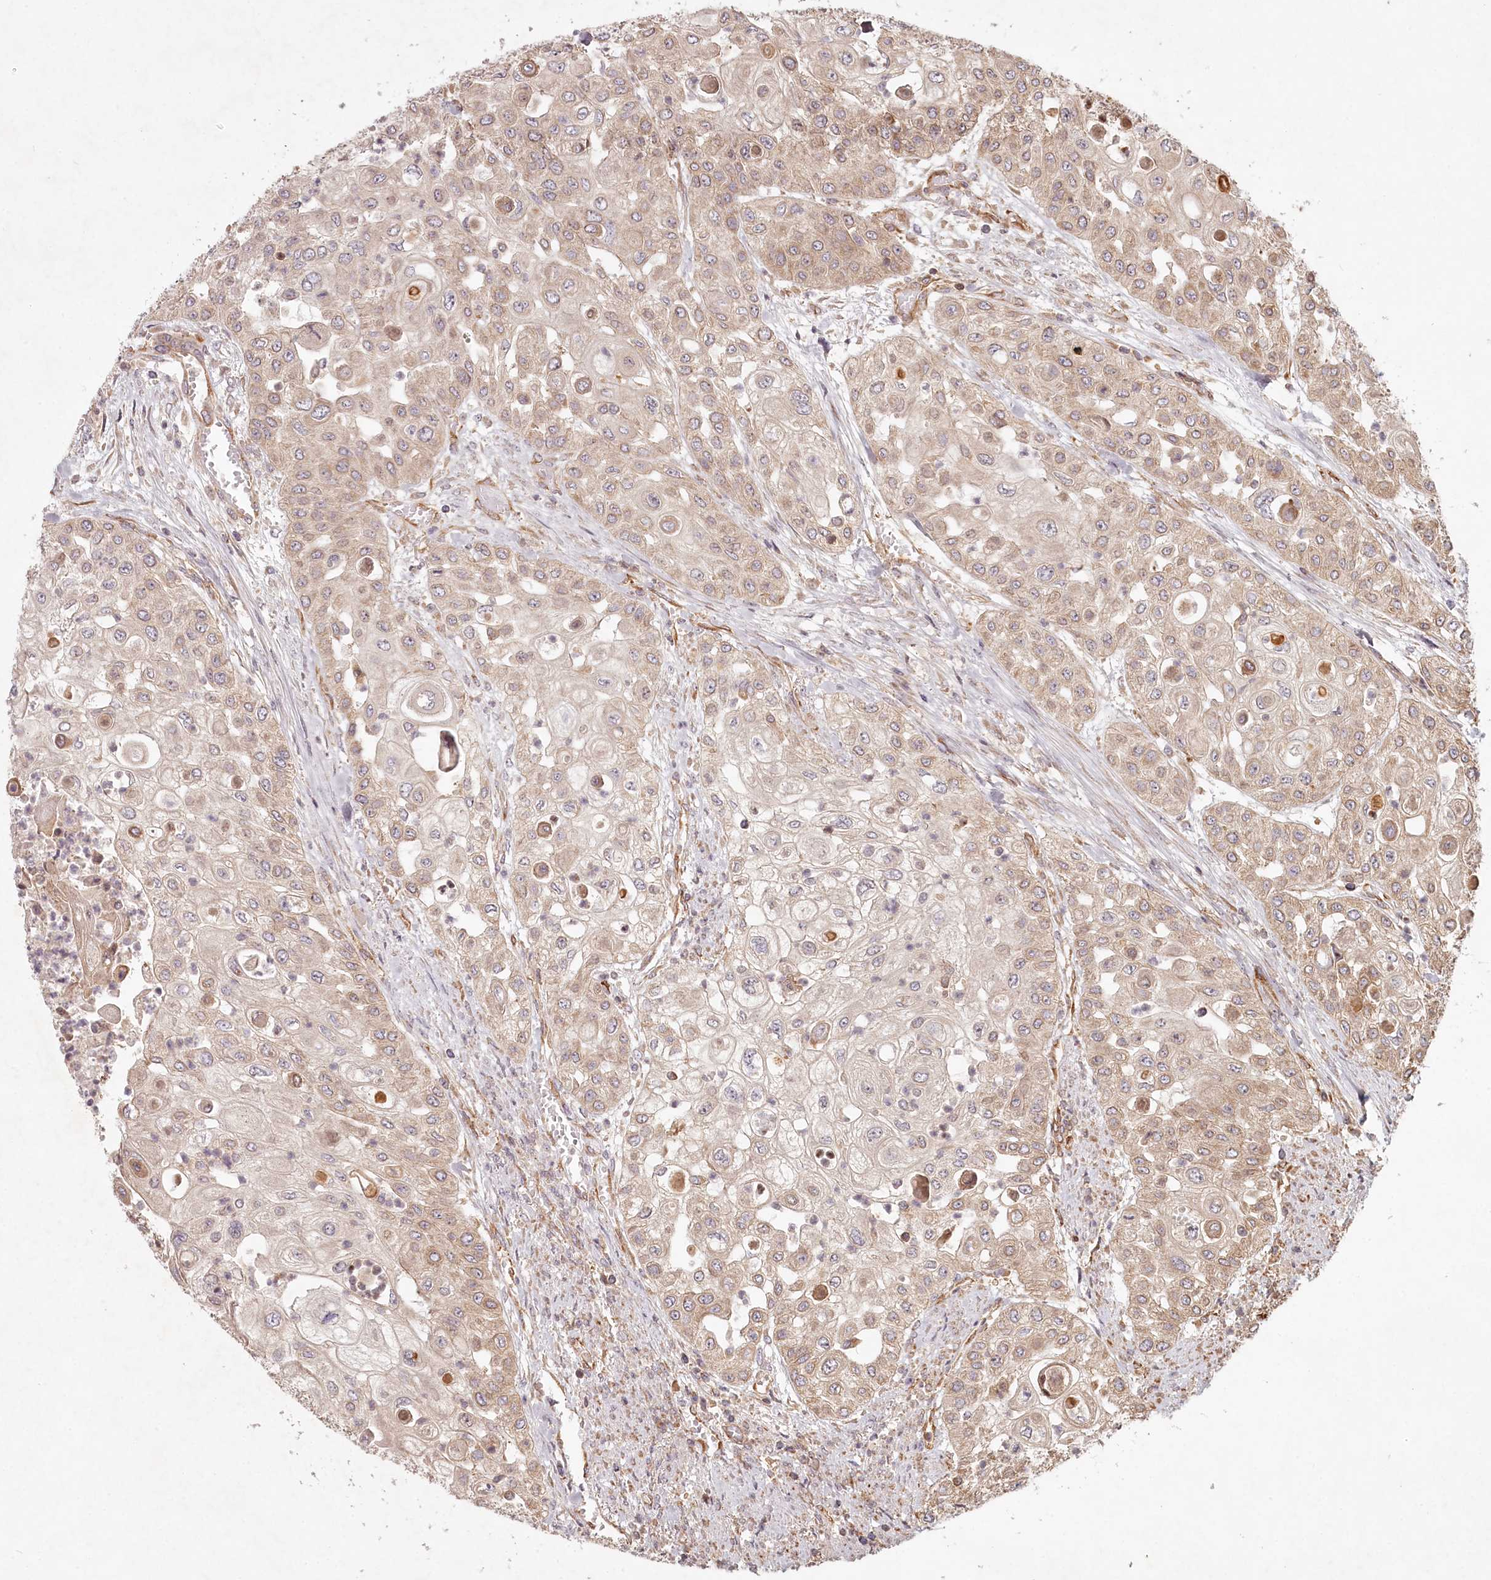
{"staining": {"intensity": "weak", "quantity": "25%-75%", "location": "cytoplasmic/membranous"}, "tissue": "urothelial cancer", "cell_type": "Tumor cells", "image_type": "cancer", "snomed": [{"axis": "morphology", "description": "Urothelial carcinoma, High grade"}, {"axis": "topography", "description": "Urinary bladder"}], "caption": "A low amount of weak cytoplasmic/membranous expression is seen in approximately 25%-75% of tumor cells in urothelial cancer tissue. (DAB IHC with brightfield microscopy, high magnification).", "gene": "TMIE", "patient": {"sex": "female", "age": 79}}